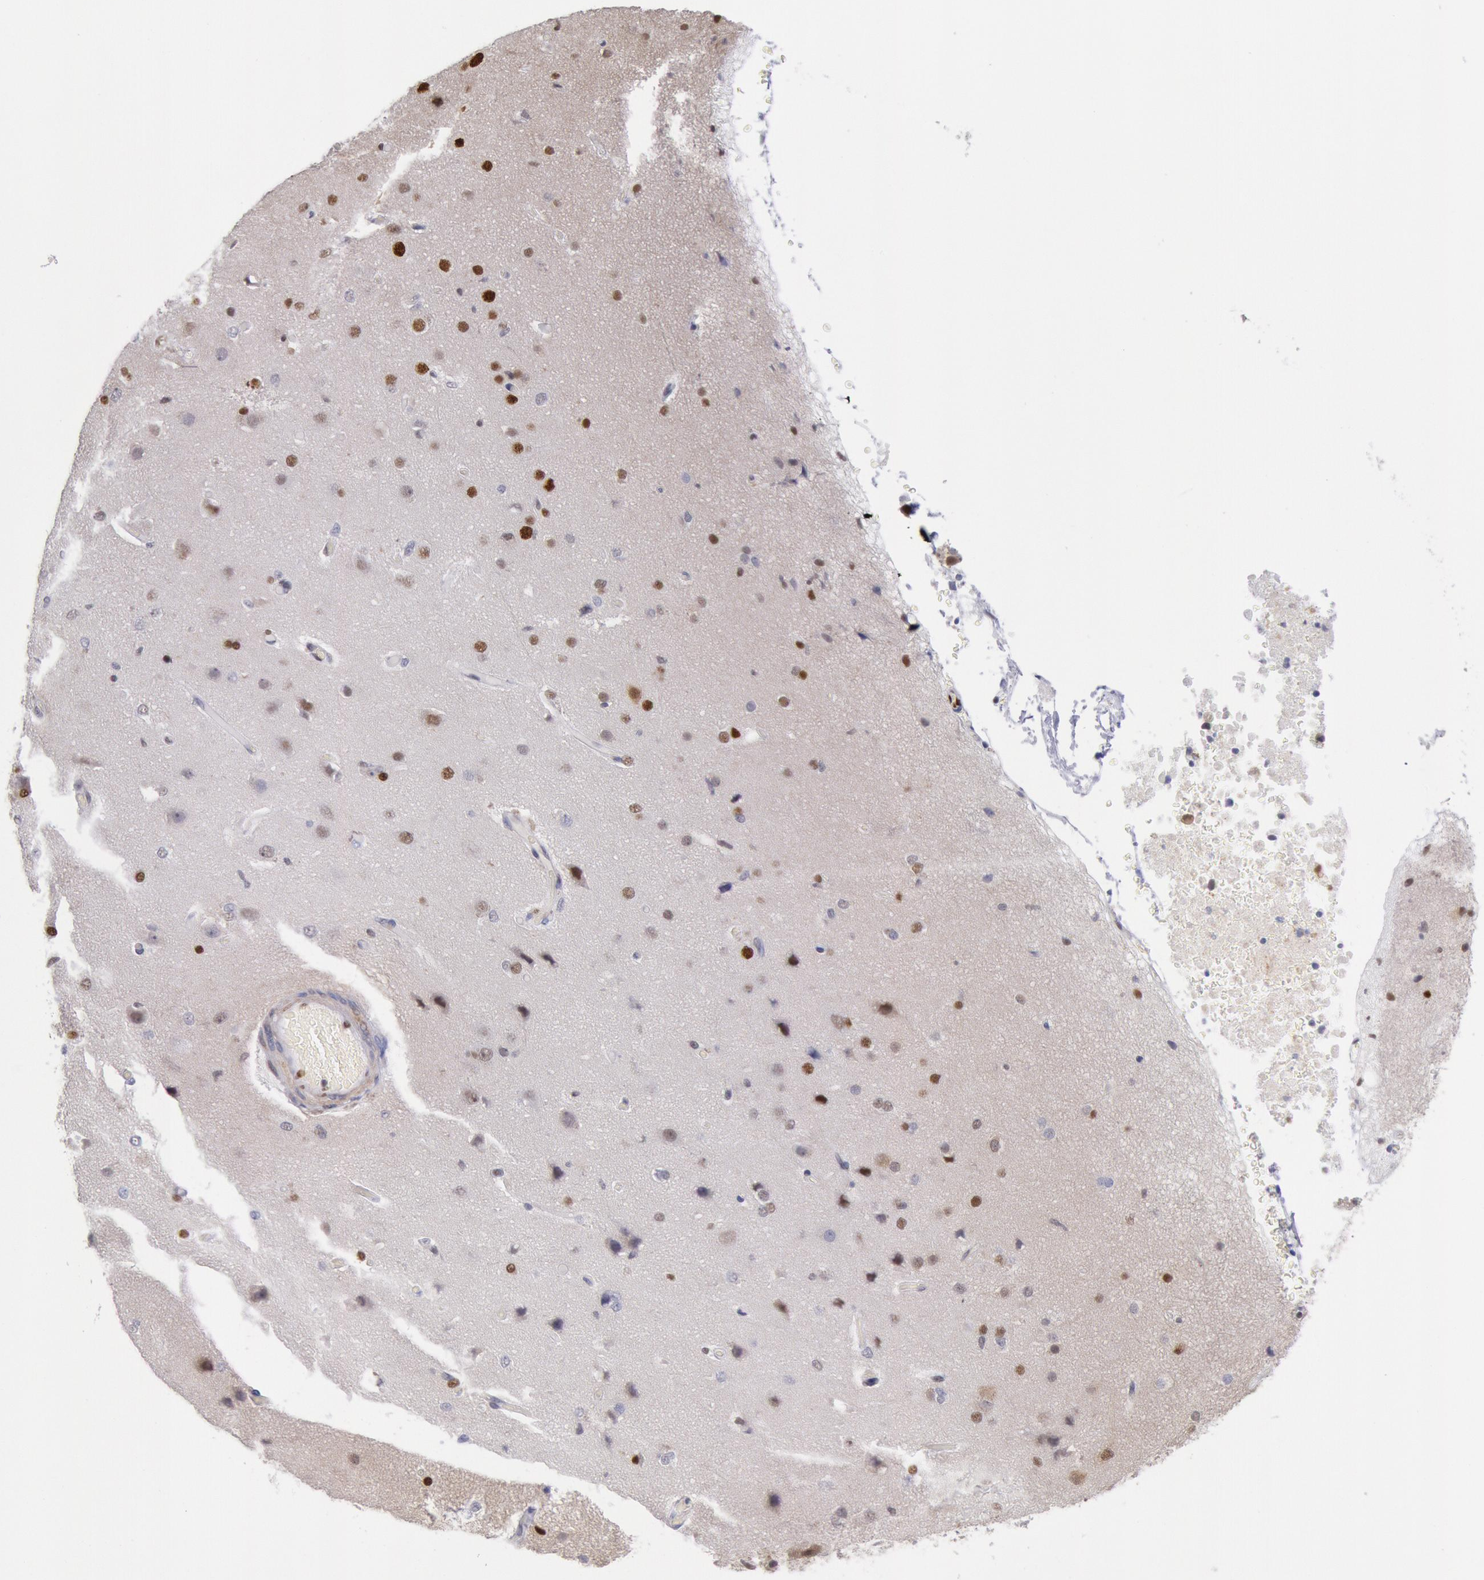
{"staining": {"intensity": "weak", "quantity": "<25%", "location": "cytoplasmic/membranous"}, "tissue": "cerebral cortex", "cell_type": "Endothelial cells", "image_type": "normal", "snomed": [{"axis": "morphology", "description": "Normal tissue, NOS"}, {"axis": "morphology", "description": "Glioma, malignant, High grade"}, {"axis": "topography", "description": "Cerebral cortex"}], "caption": "The histopathology image demonstrates no staining of endothelial cells in benign cerebral cortex. Nuclei are stained in blue.", "gene": "RPS6KA5", "patient": {"sex": "male", "age": 77}}